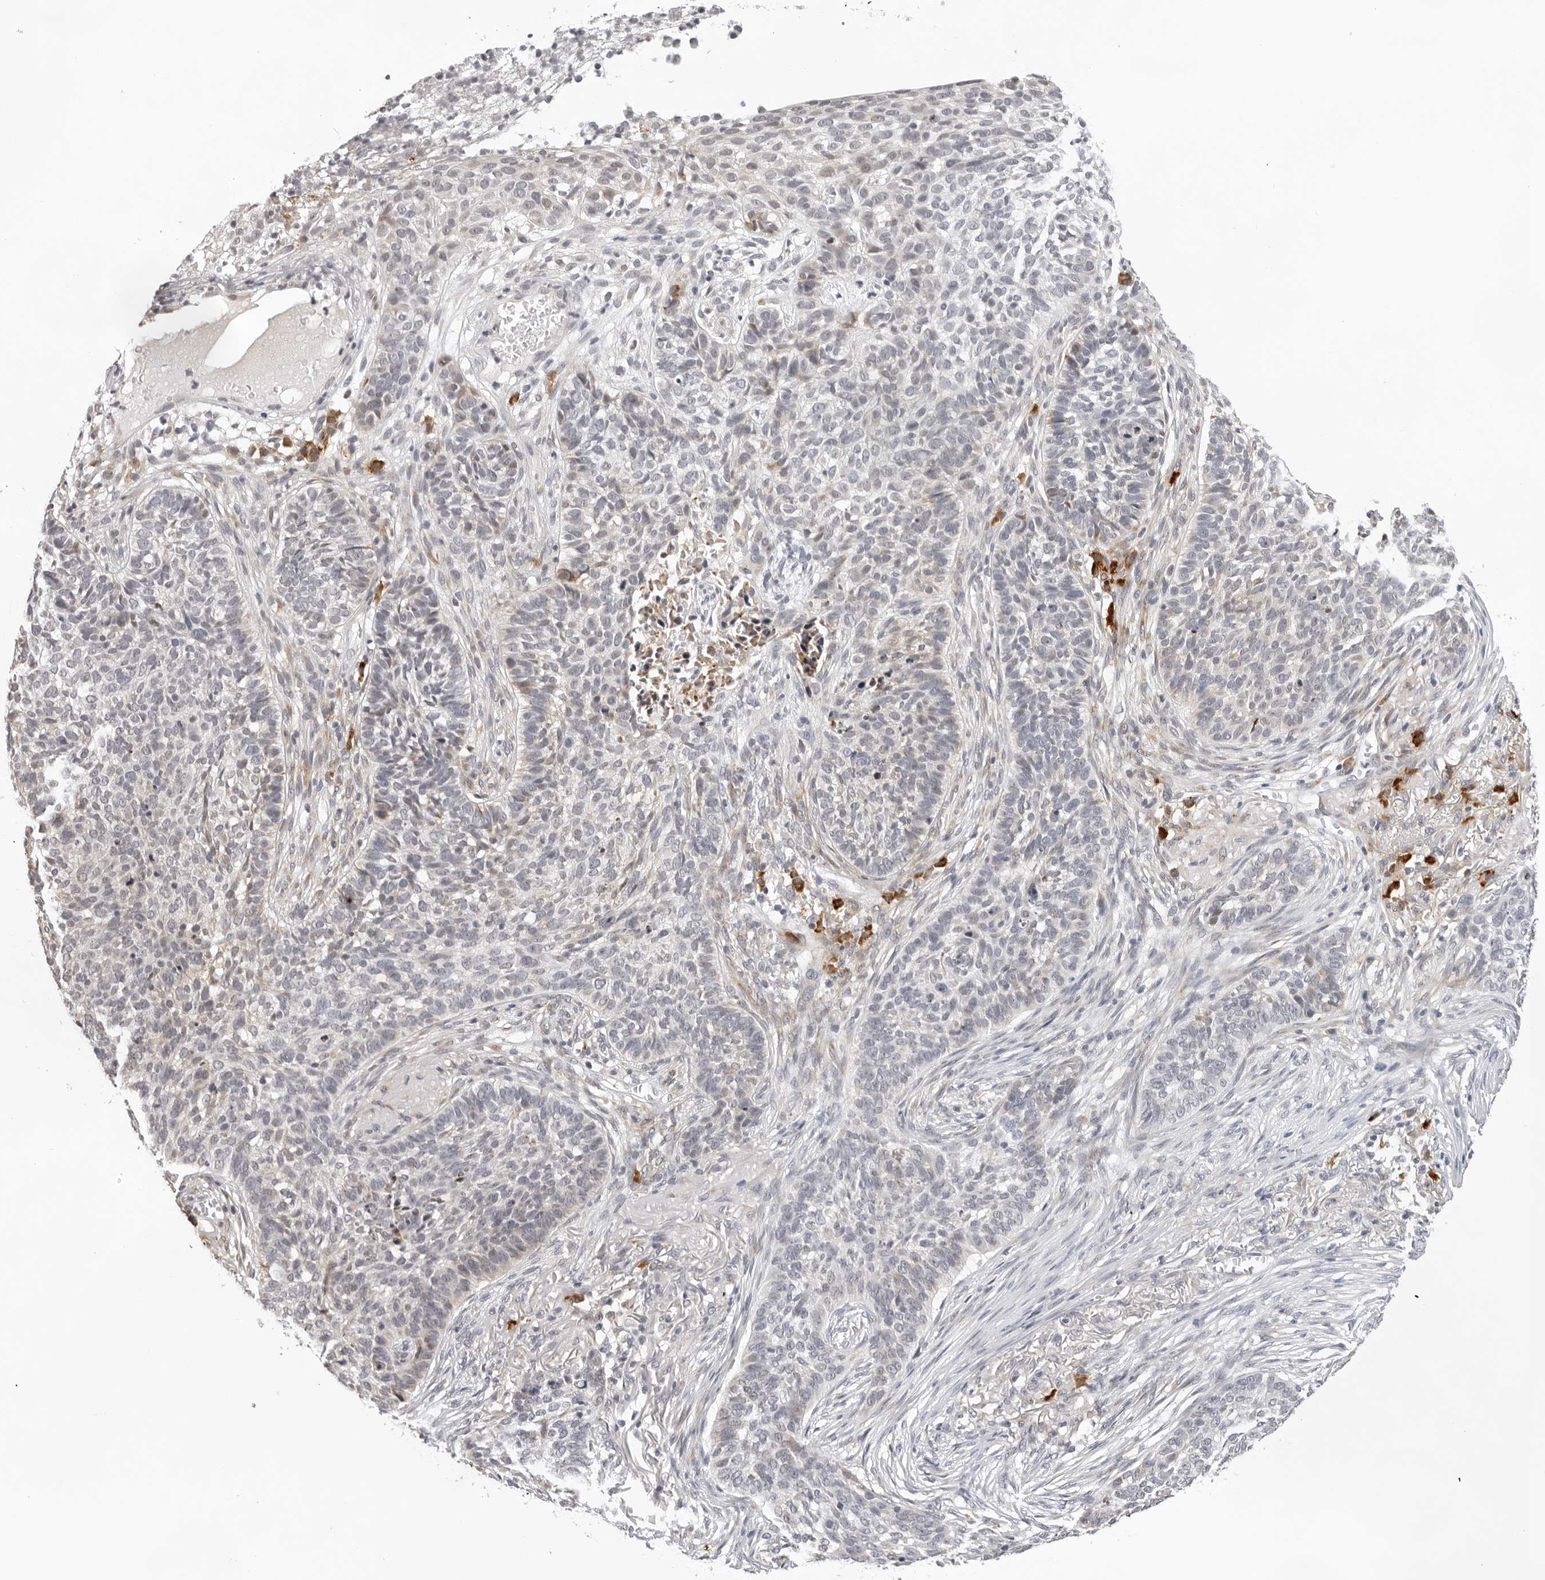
{"staining": {"intensity": "weak", "quantity": "<25%", "location": "cytoplasmic/membranous"}, "tissue": "skin cancer", "cell_type": "Tumor cells", "image_type": "cancer", "snomed": [{"axis": "morphology", "description": "Basal cell carcinoma"}, {"axis": "topography", "description": "Skin"}], "caption": "Human basal cell carcinoma (skin) stained for a protein using immunohistochemistry (IHC) demonstrates no staining in tumor cells.", "gene": "IL17RA", "patient": {"sex": "male", "age": 85}}